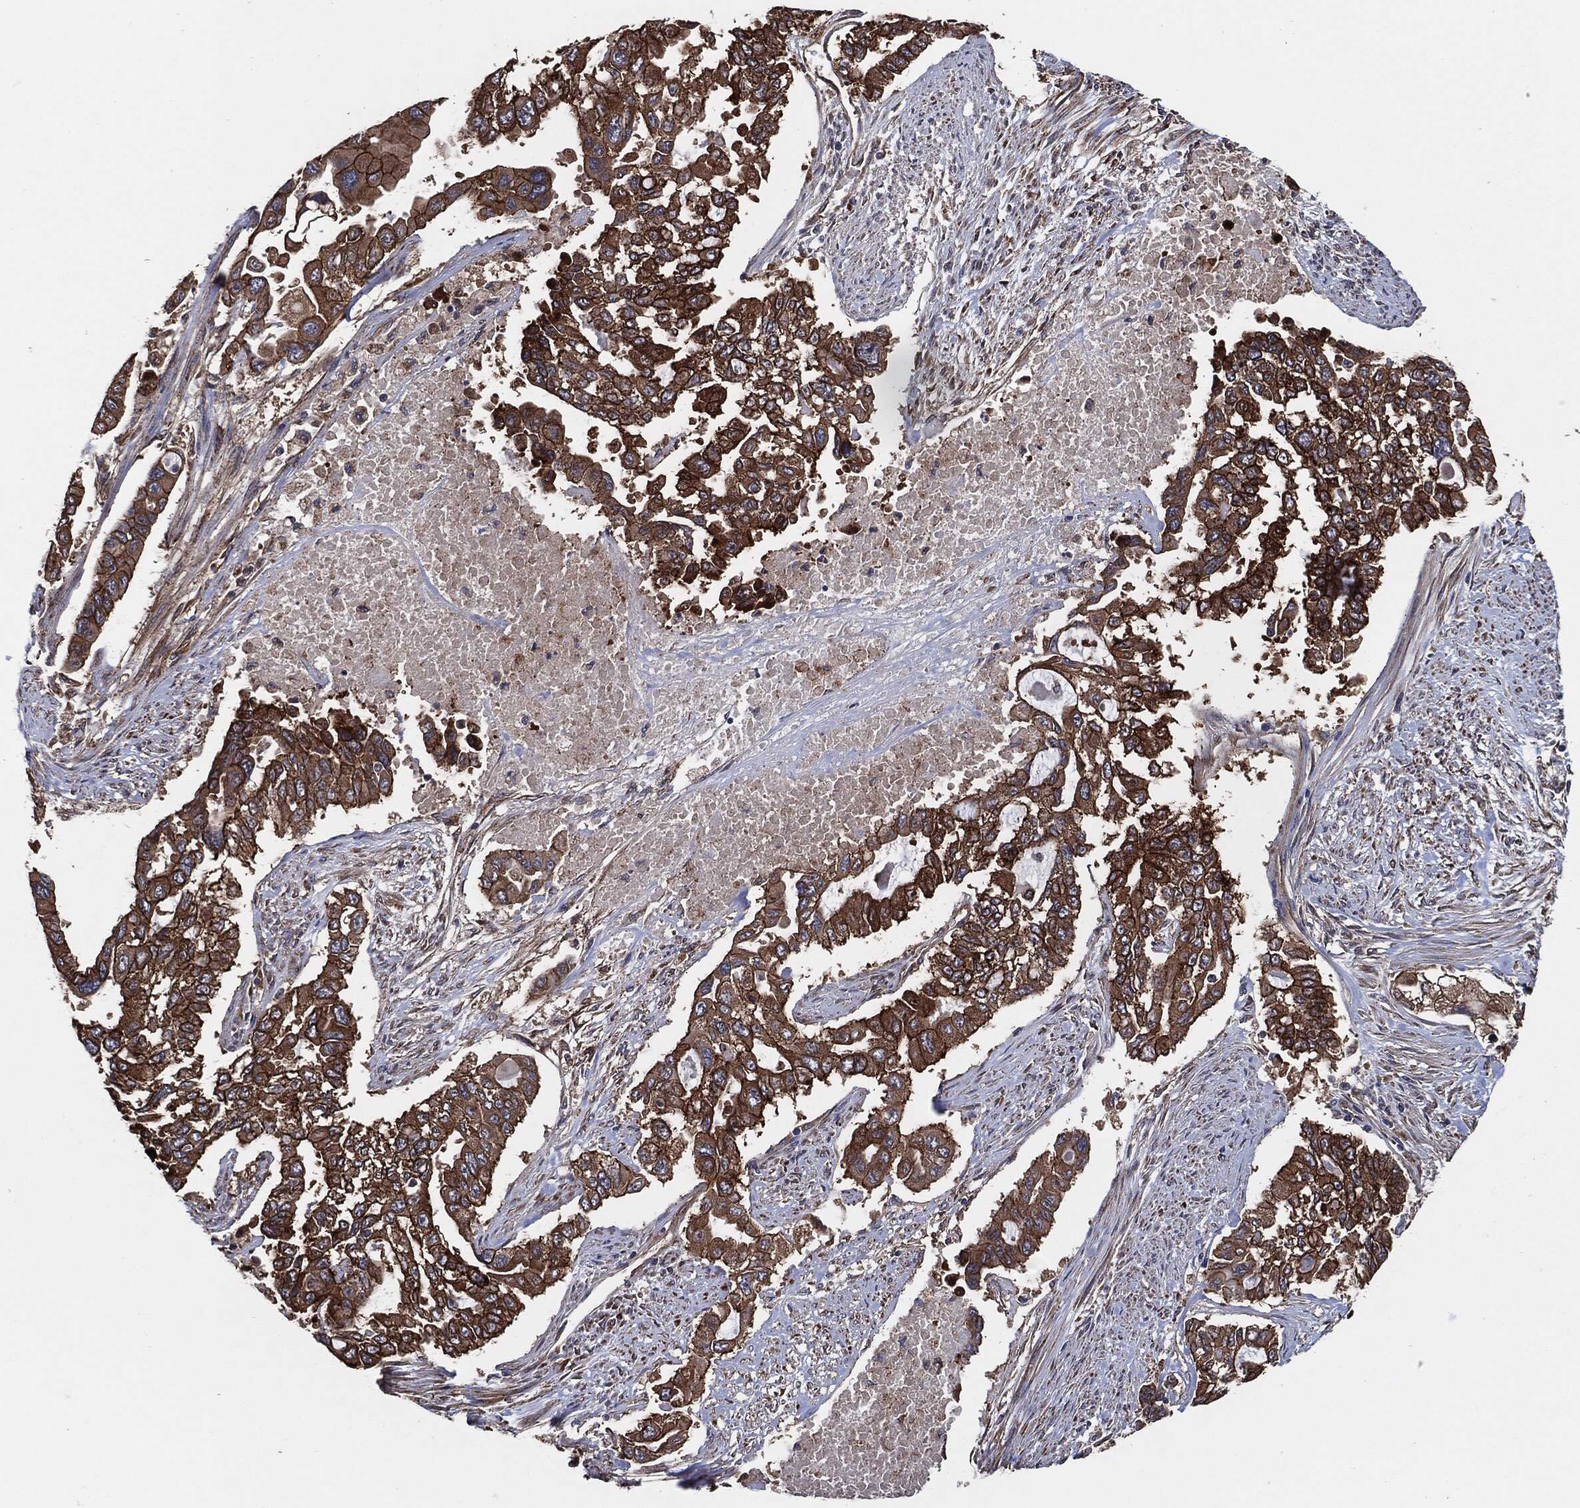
{"staining": {"intensity": "strong", "quantity": ">75%", "location": "cytoplasmic/membranous"}, "tissue": "endometrial cancer", "cell_type": "Tumor cells", "image_type": "cancer", "snomed": [{"axis": "morphology", "description": "Adenocarcinoma, NOS"}, {"axis": "topography", "description": "Uterus"}], "caption": "DAB (3,3'-diaminobenzidine) immunohistochemical staining of human endometrial cancer displays strong cytoplasmic/membranous protein positivity in approximately >75% of tumor cells. (DAB IHC, brown staining for protein, blue staining for nuclei).", "gene": "CTNNA1", "patient": {"sex": "female", "age": 59}}